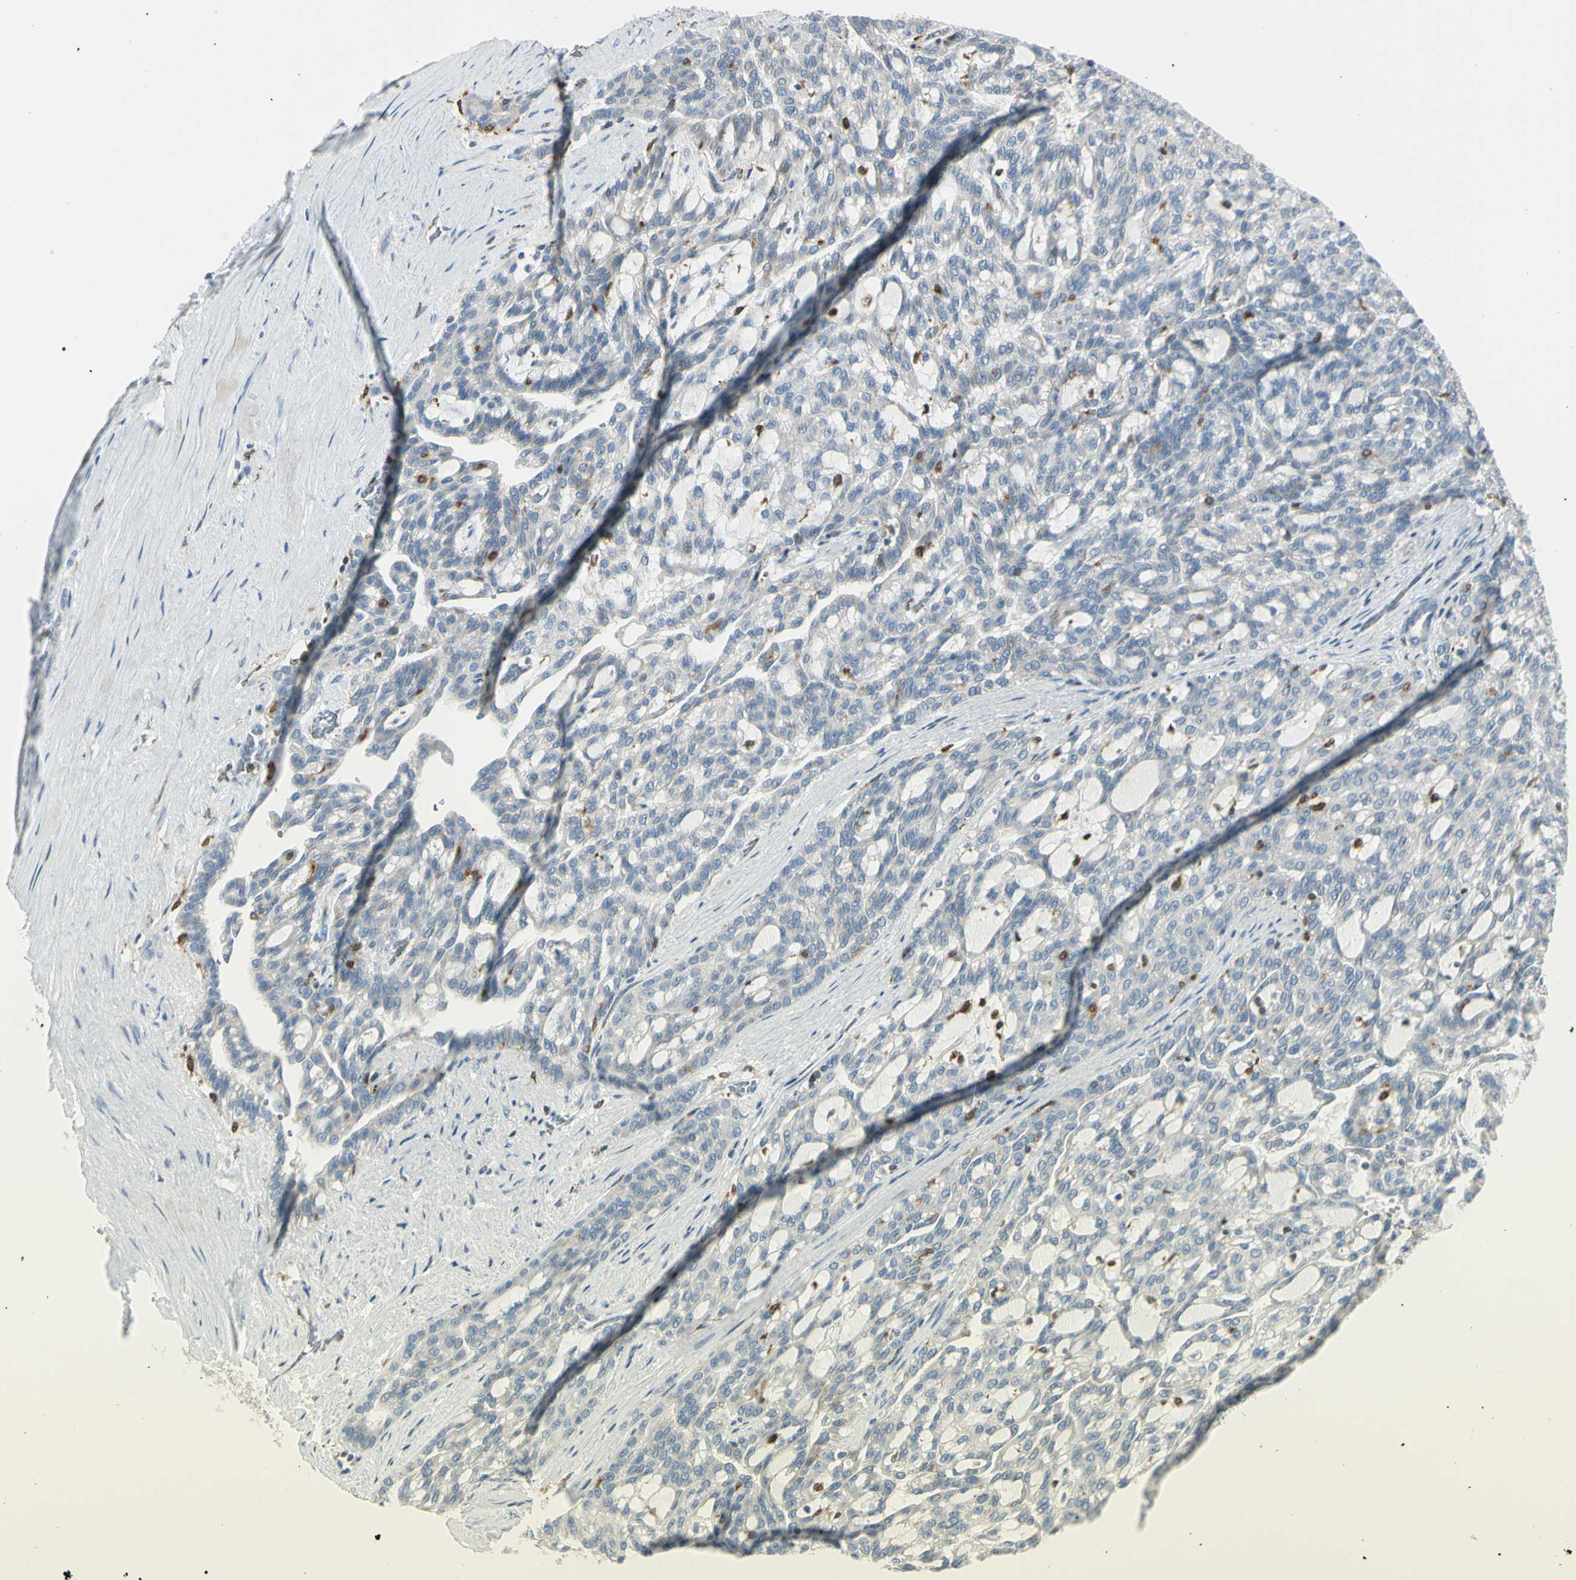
{"staining": {"intensity": "weak", "quantity": ">75%", "location": "cytoplasmic/membranous"}, "tissue": "renal cancer", "cell_type": "Tumor cells", "image_type": "cancer", "snomed": [{"axis": "morphology", "description": "Adenocarcinoma, NOS"}, {"axis": "topography", "description": "Kidney"}], "caption": "DAB (3,3'-diaminobenzidine) immunohistochemical staining of human renal adenocarcinoma reveals weak cytoplasmic/membranous protein expression in approximately >75% of tumor cells.", "gene": "CYRIB", "patient": {"sex": "male", "age": 63}}